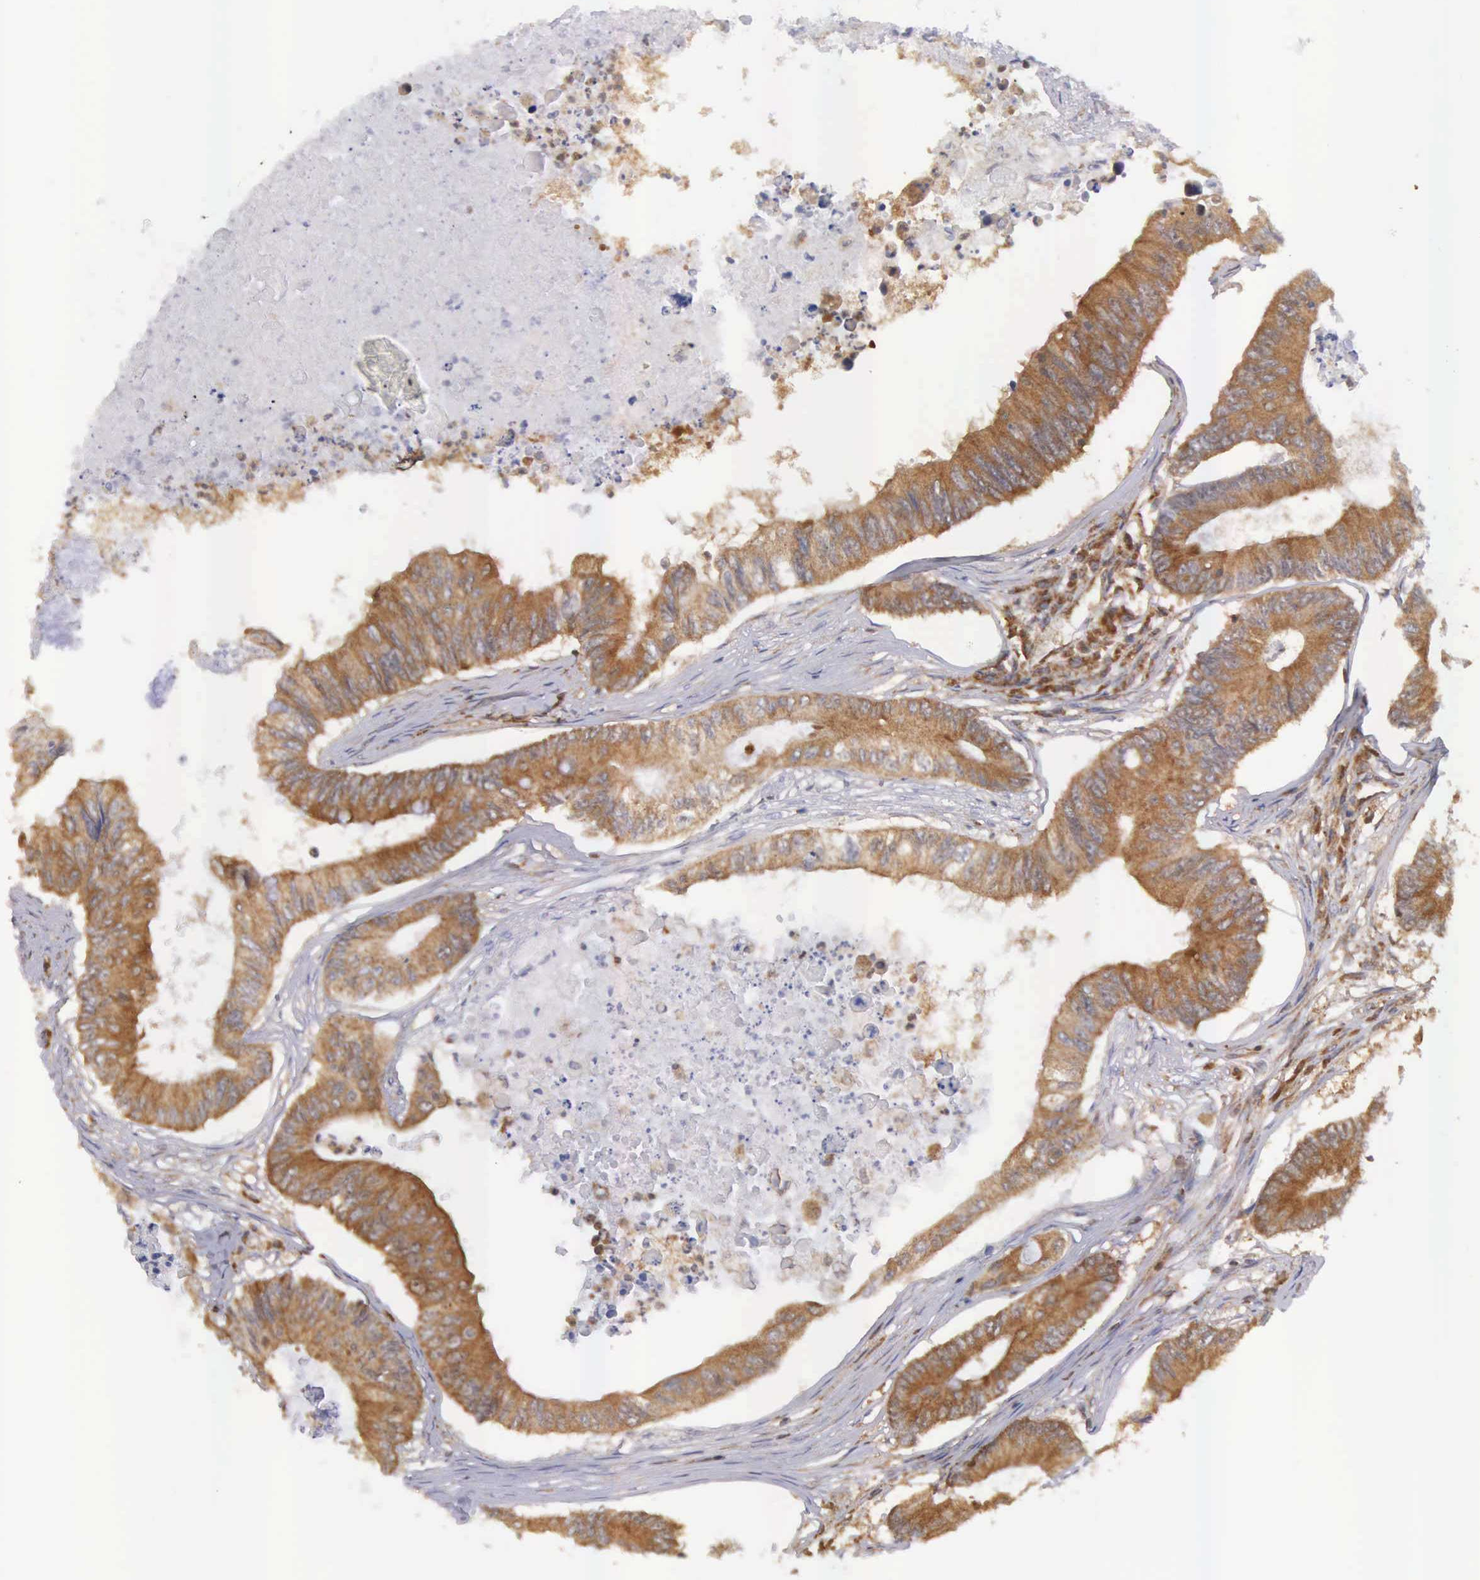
{"staining": {"intensity": "strong", "quantity": ">75%", "location": "cytoplasmic/membranous"}, "tissue": "colorectal cancer", "cell_type": "Tumor cells", "image_type": "cancer", "snomed": [{"axis": "morphology", "description": "Adenocarcinoma, NOS"}, {"axis": "topography", "description": "Colon"}], "caption": "Colorectal adenocarcinoma stained with a protein marker exhibits strong staining in tumor cells.", "gene": "DHRS1", "patient": {"sex": "male", "age": 65}}